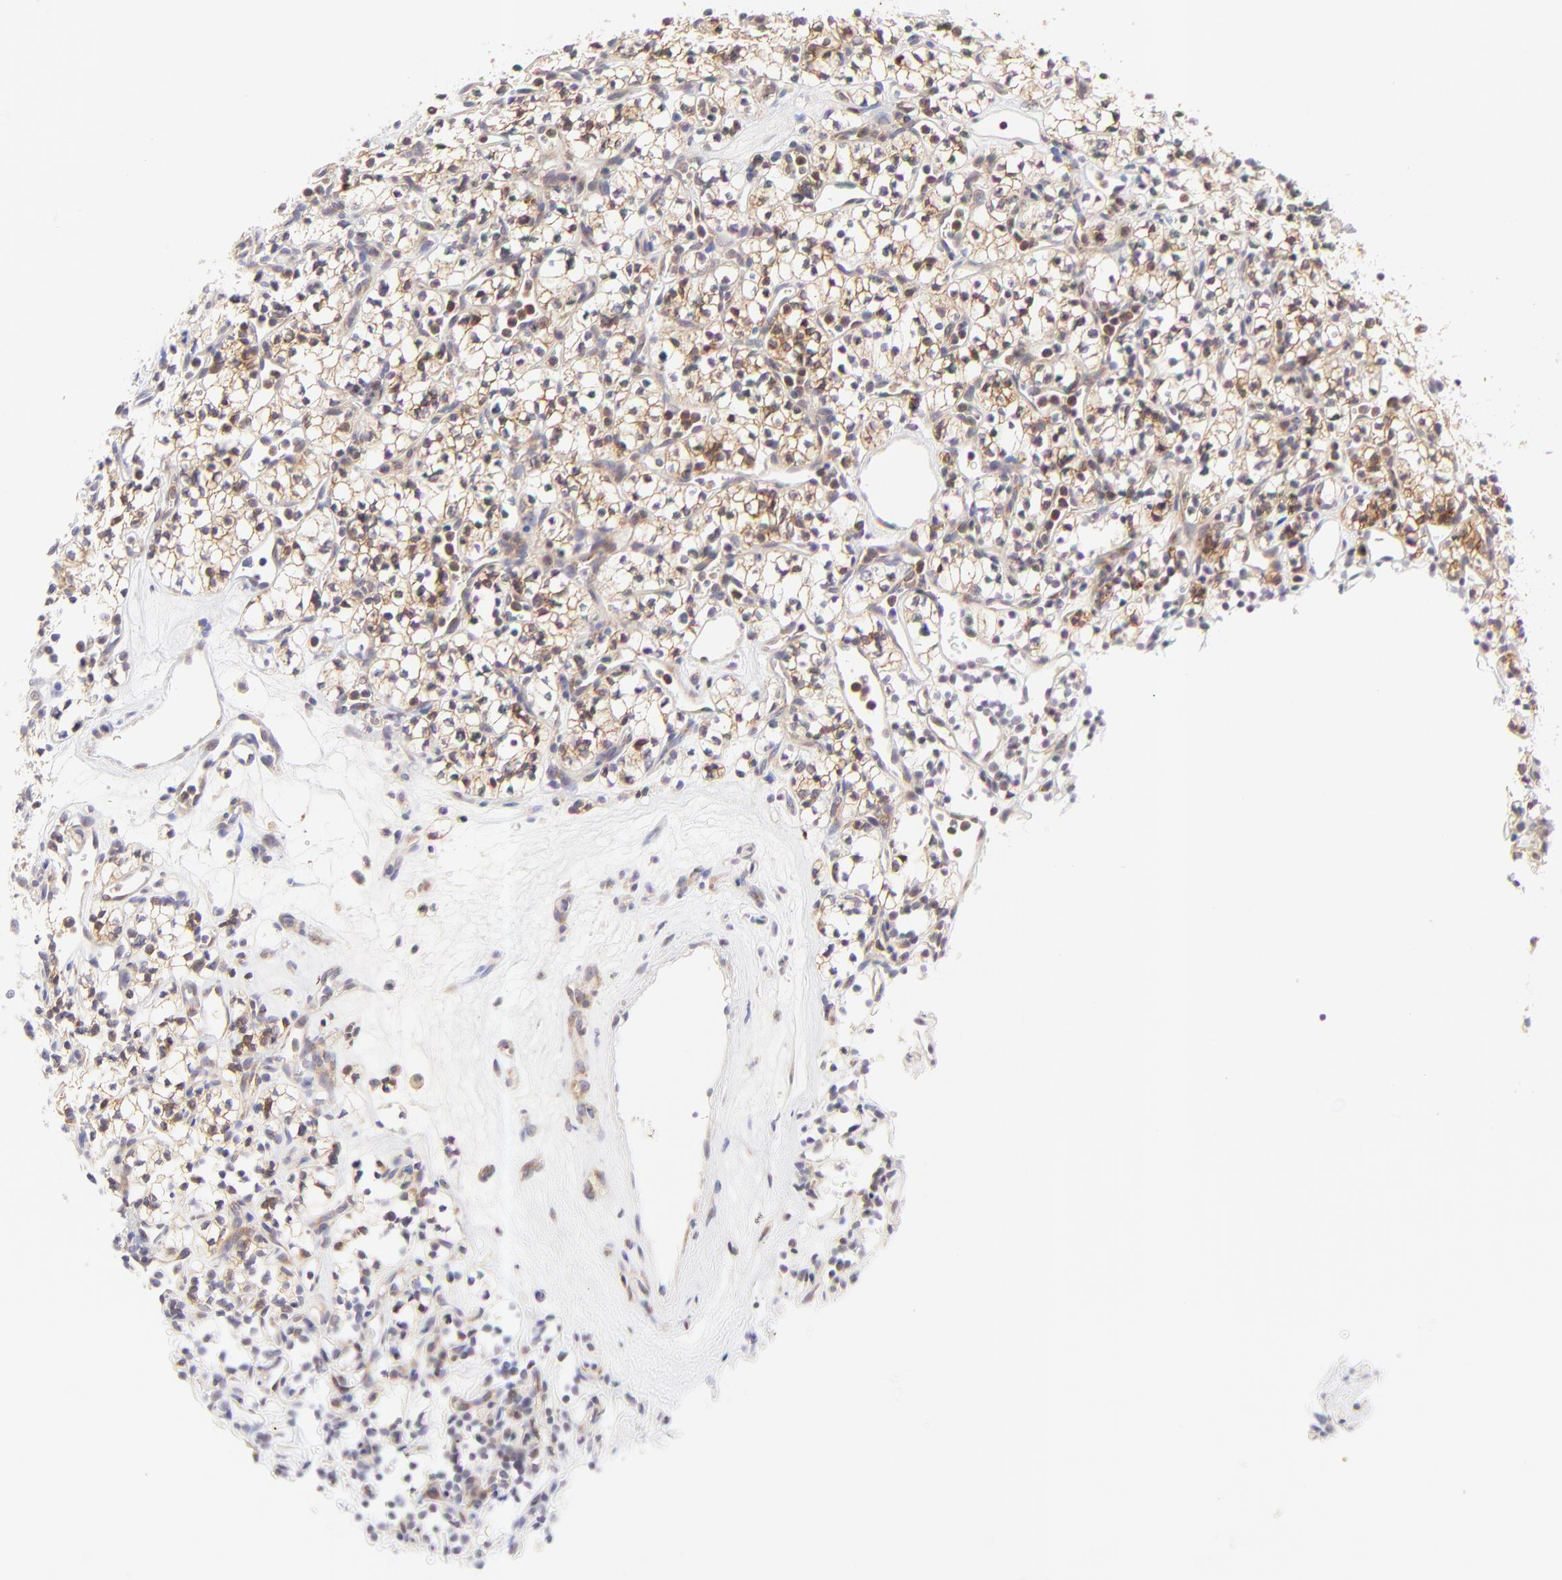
{"staining": {"intensity": "moderate", "quantity": ">75%", "location": "cytoplasmic/membranous"}, "tissue": "renal cancer", "cell_type": "Tumor cells", "image_type": "cancer", "snomed": [{"axis": "morphology", "description": "Adenocarcinoma, NOS"}, {"axis": "topography", "description": "Kidney"}], "caption": "Renal cancer (adenocarcinoma) stained for a protein (brown) reveals moderate cytoplasmic/membranous positive staining in approximately >75% of tumor cells.", "gene": "TNRC6B", "patient": {"sex": "male", "age": 59}}